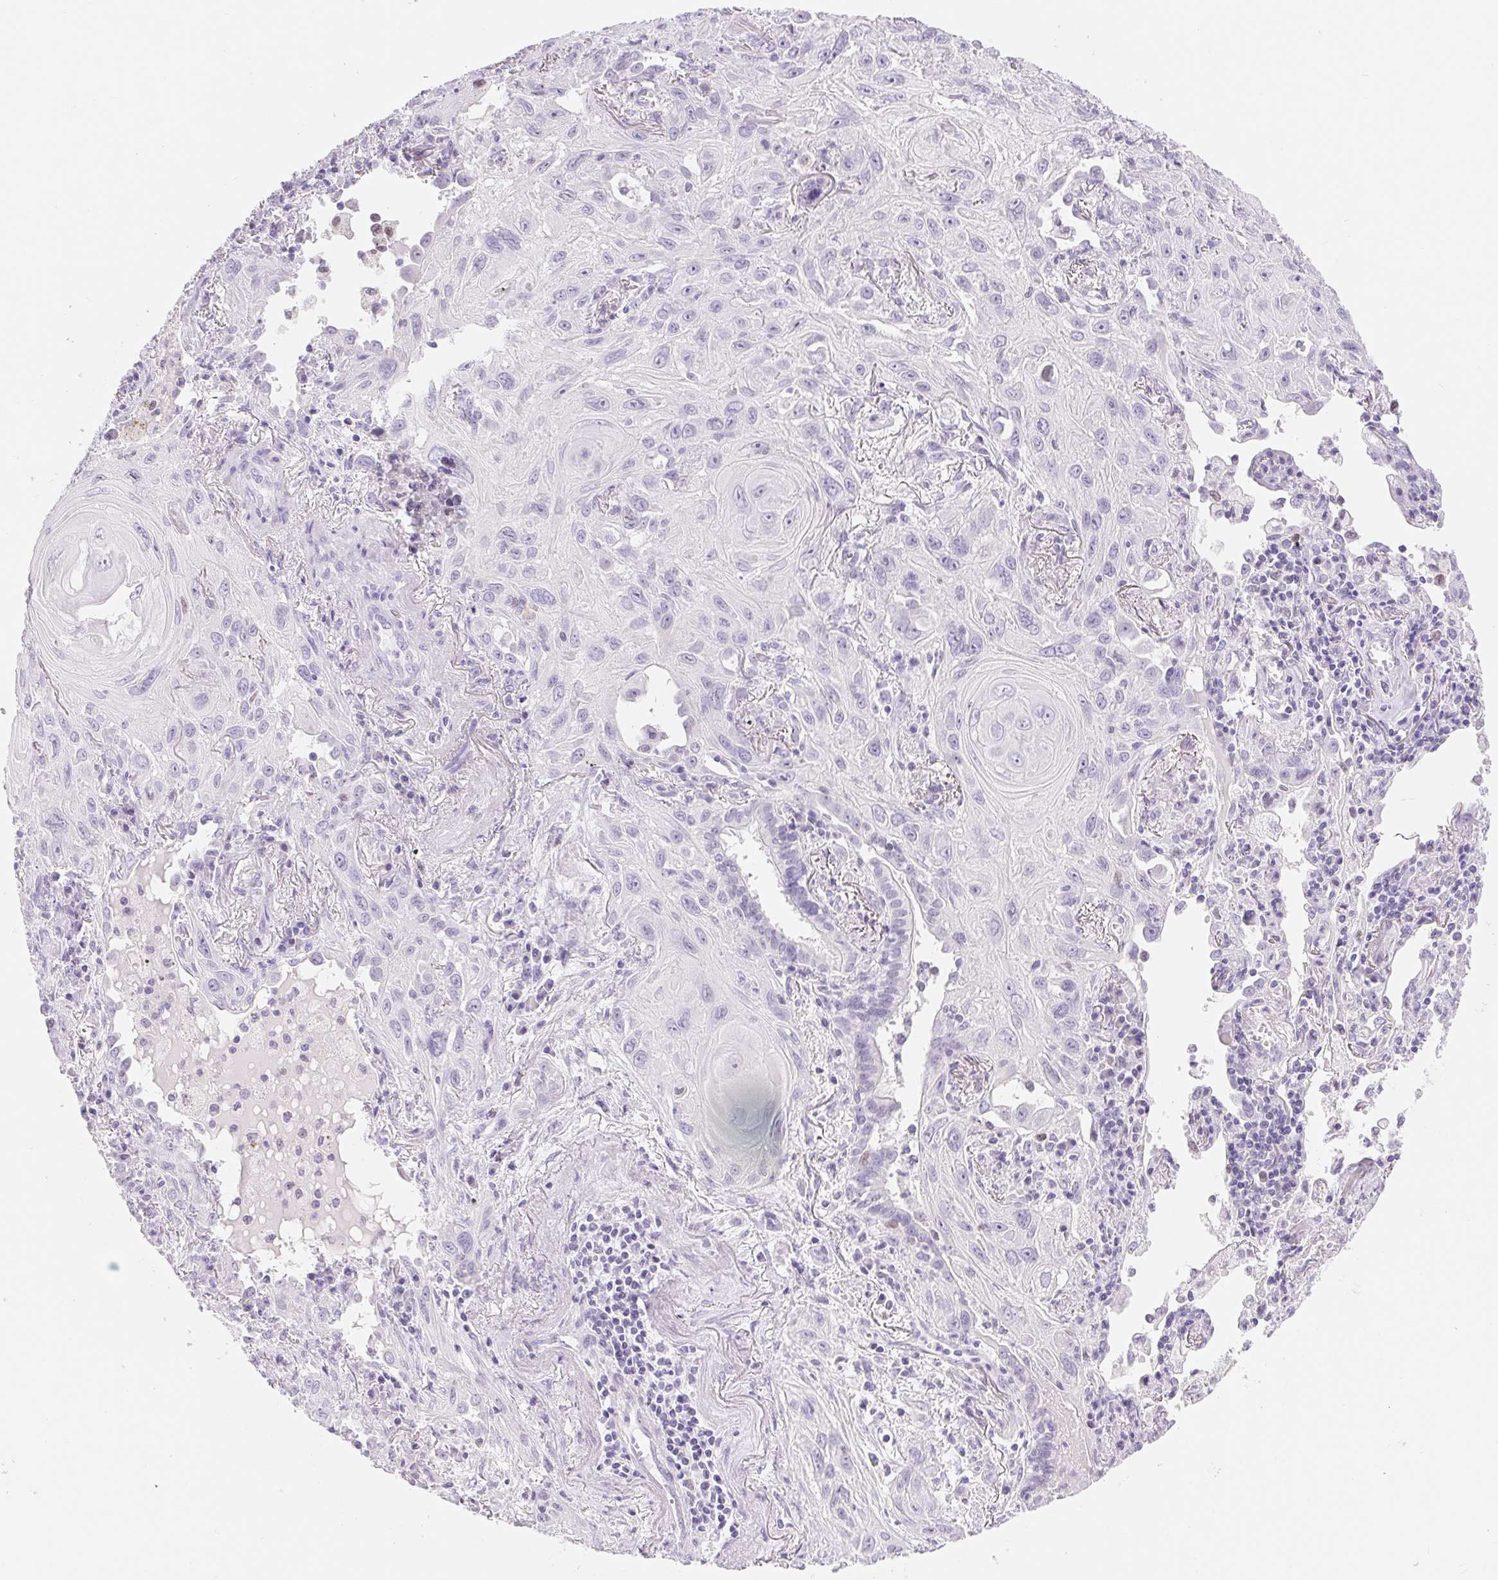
{"staining": {"intensity": "negative", "quantity": "none", "location": "none"}, "tissue": "lung cancer", "cell_type": "Tumor cells", "image_type": "cancer", "snomed": [{"axis": "morphology", "description": "Squamous cell carcinoma, NOS"}, {"axis": "topography", "description": "Lung"}], "caption": "A micrograph of lung cancer stained for a protein demonstrates no brown staining in tumor cells. (IHC, brightfield microscopy, high magnification).", "gene": "ASGR2", "patient": {"sex": "male", "age": 79}}